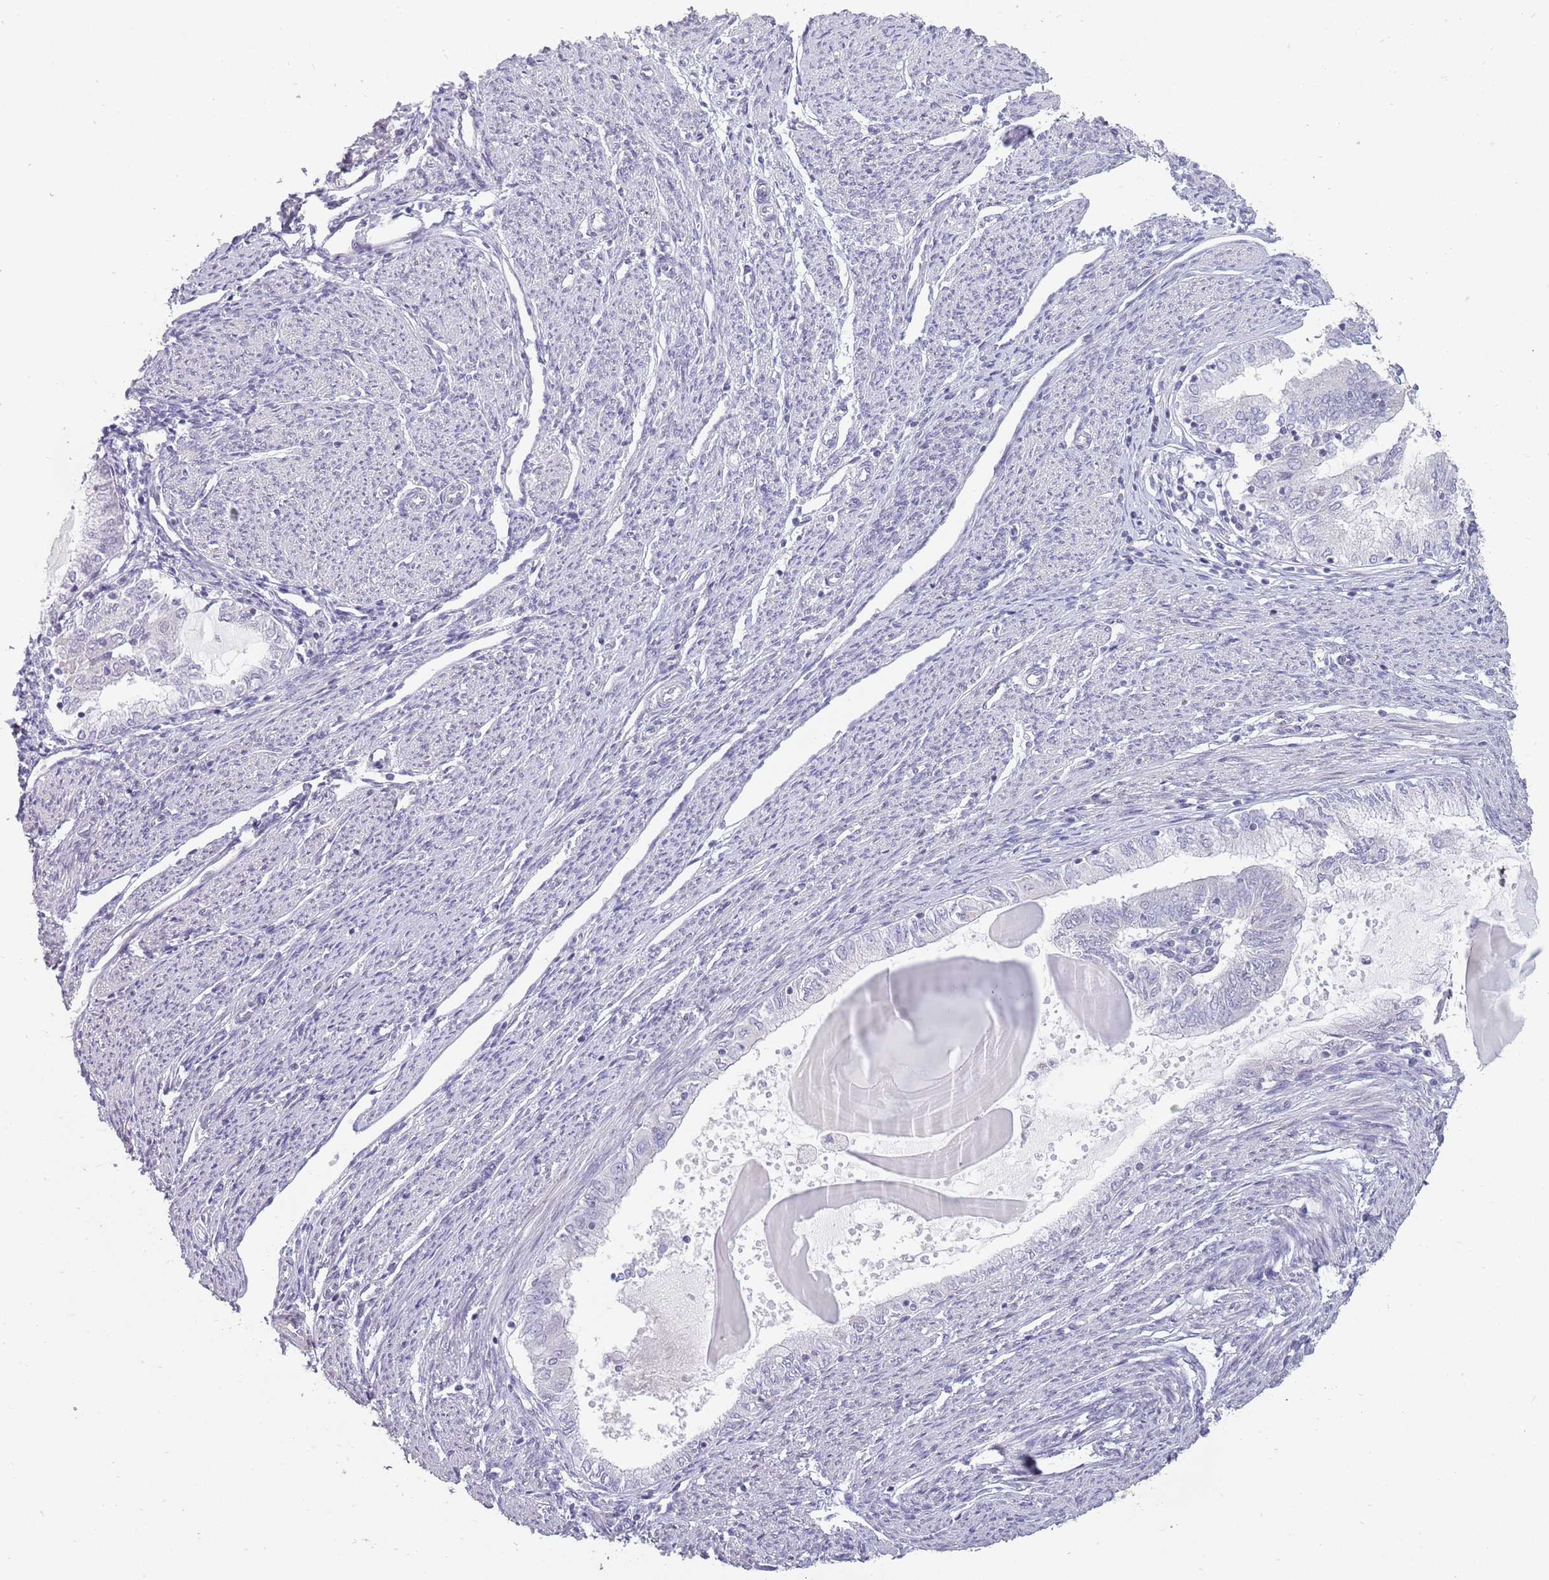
{"staining": {"intensity": "negative", "quantity": "none", "location": "none"}, "tissue": "endometrial cancer", "cell_type": "Tumor cells", "image_type": "cancer", "snomed": [{"axis": "morphology", "description": "Adenocarcinoma, NOS"}, {"axis": "topography", "description": "Endometrium"}], "caption": "Immunohistochemistry photomicrograph of neoplastic tissue: endometrial adenocarcinoma stained with DAB (3,3'-diaminobenzidine) demonstrates no significant protein expression in tumor cells.", "gene": "ZNF574", "patient": {"sex": "female", "age": 79}}